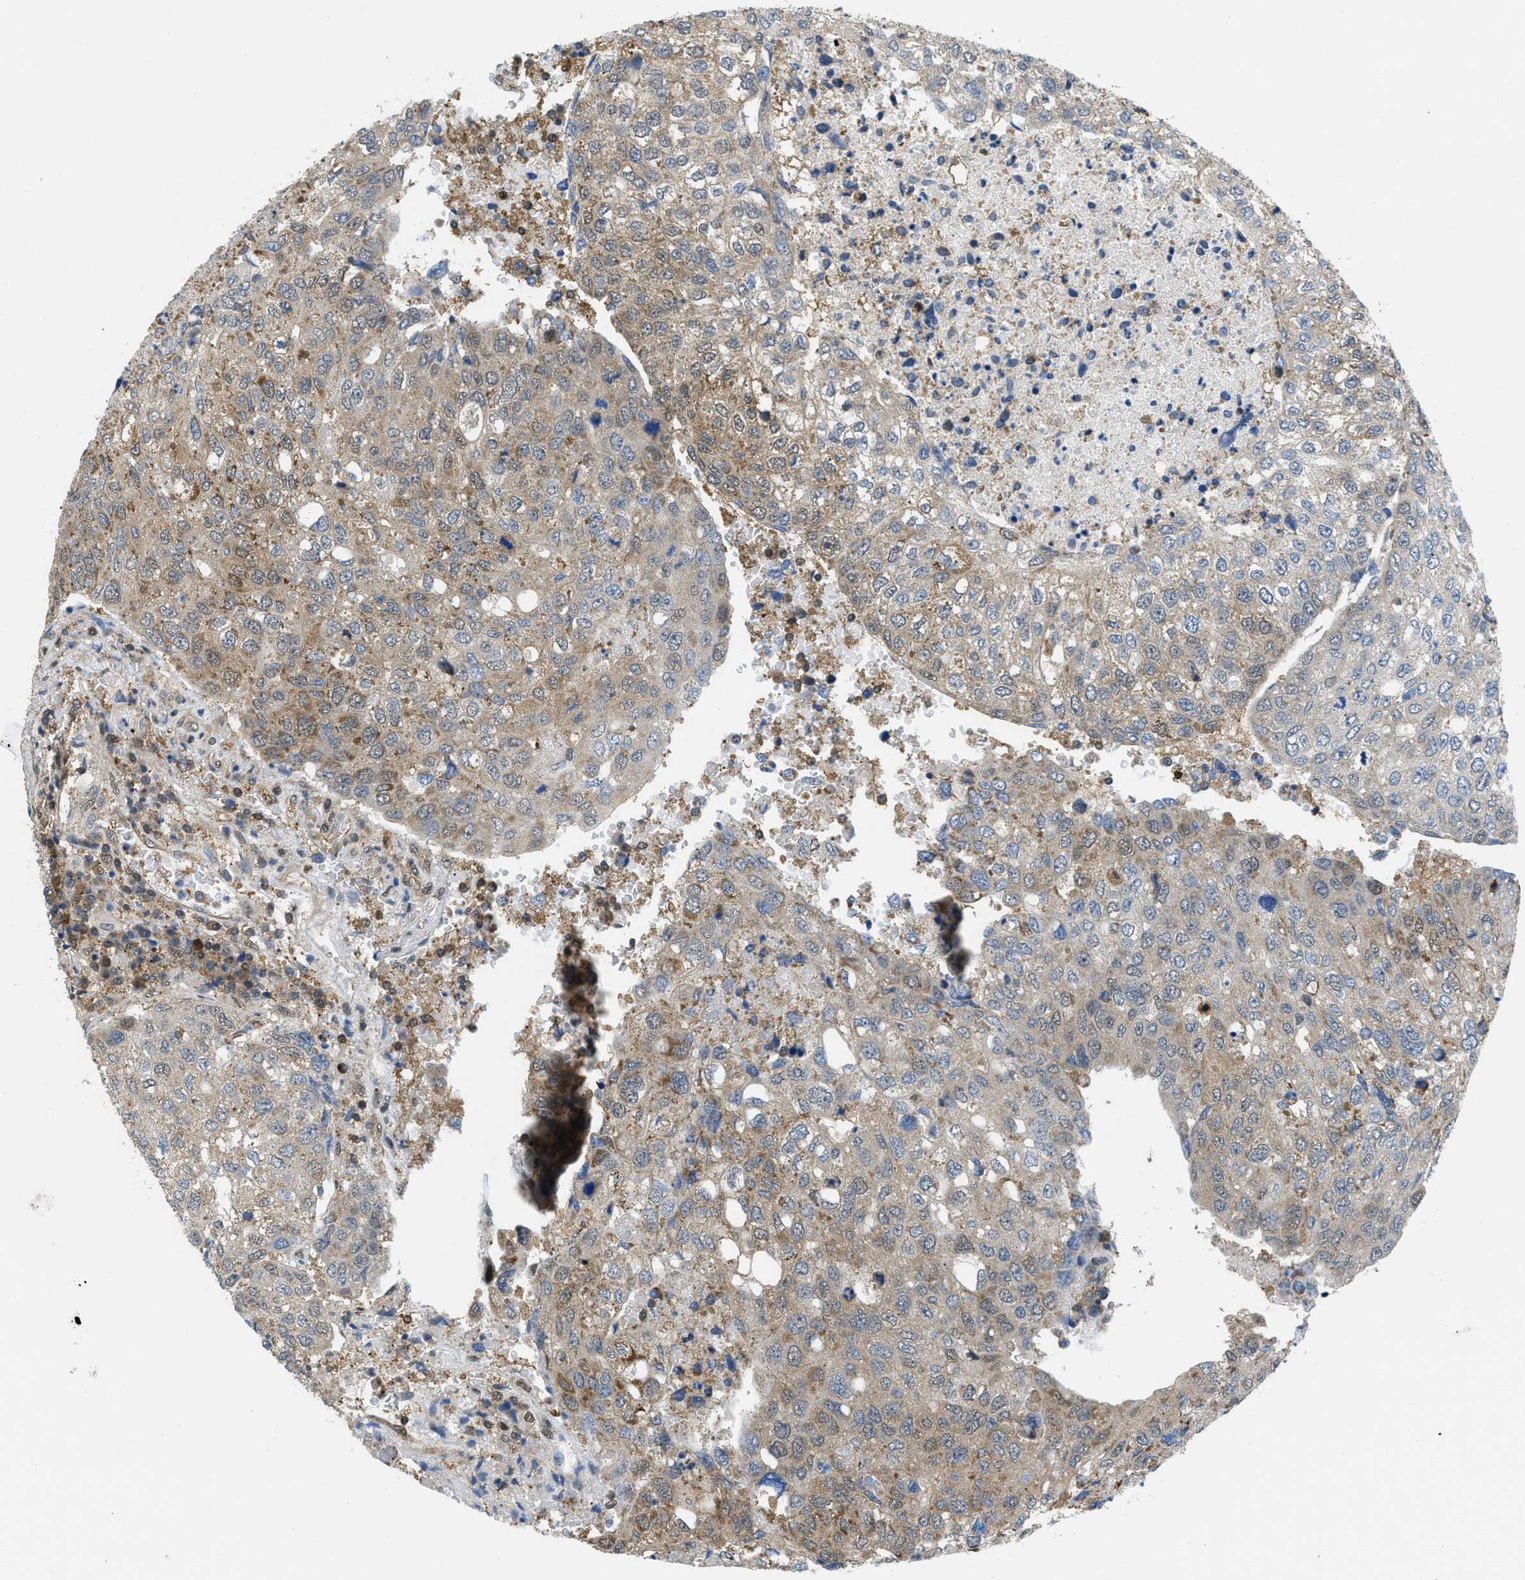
{"staining": {"intensity": "moderate", "quantity": ">75%", "location": "cytoplasmic/membranous"}, "tissue": "urothelial cancer", "cell_type": "Tumor cells", "image_type": "cancer", "snomed": [{"axis": "morphology", "description": "Urothelial carcinoma, High grade"}, {"axis": "topography", "description": "Lymph node"}, {"axis": "topography", "description": "Urinary bladder"}], "caption": "Immunohistochemical staining of human high-grade urothelial carcinoma demonstrates medium levels of moderate cytoplasmic/membranous staining in approximately >75% of tumor cells. (Brightfield microscopy of DAB IHC at high magnification).", "gene": "PIP5K1C", "patient": {"sex": "male", "age": 51}}